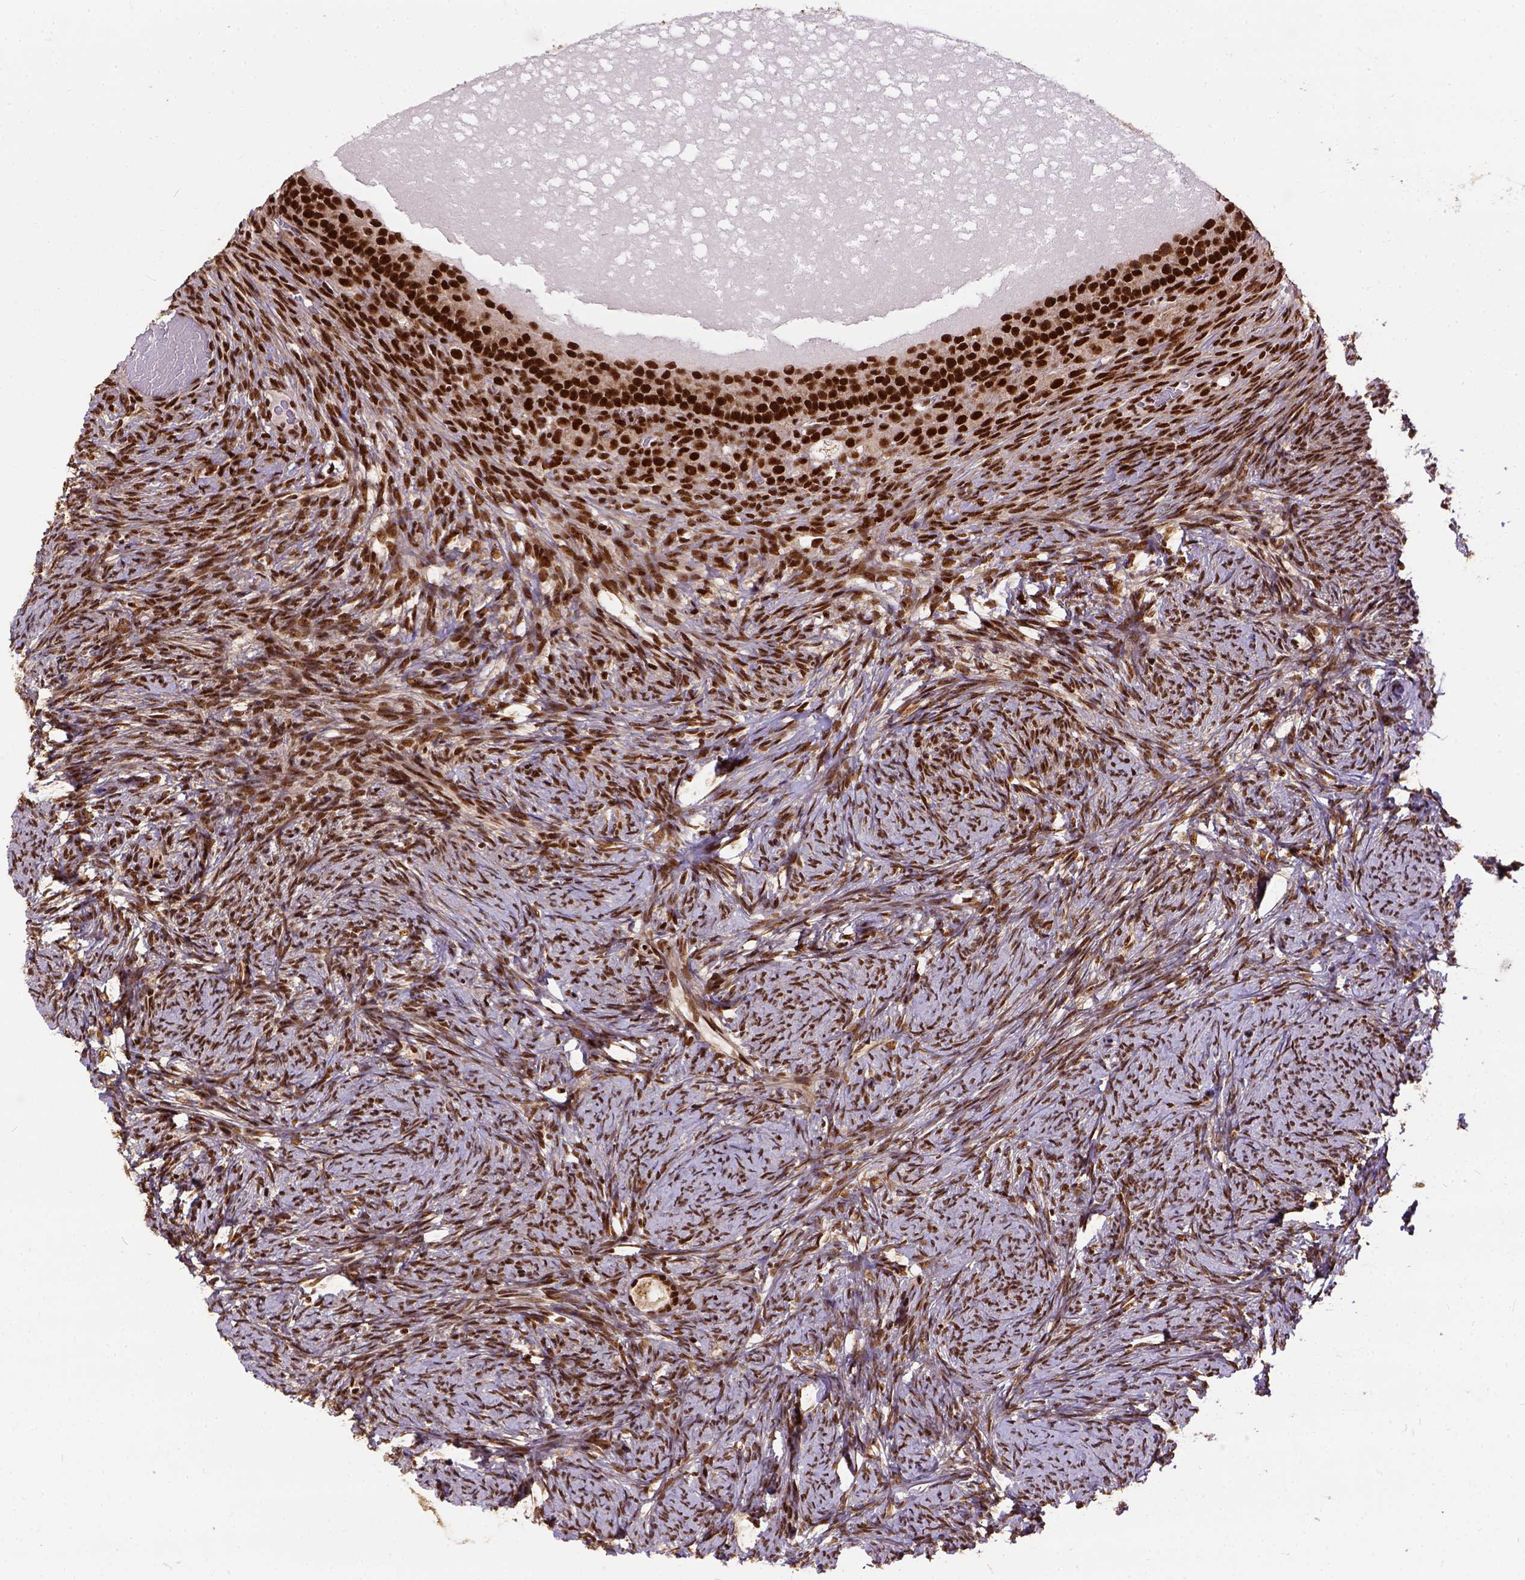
{"staining": {"intensity": "moderate", "quantity": ">75%", "location": "nuclear"}, "tissue": "ovary", "cell_type": "Follicle cells", "image_type": "normal", "snomed": [{"axis": "morphology", "description": "Normal tissue, NOS"}, {"axis": "topography", "description": "Ovary"}], "caption": "Immunohistochemical staining of normal ovary reveals medium levels of moderate nuclear staining in approximately >75% of follicle cells. (Brightfield microscopy of DAB IHC at high magnification).", "gene": "NACC1", "patient": {"sex": "female", "age": 34}}